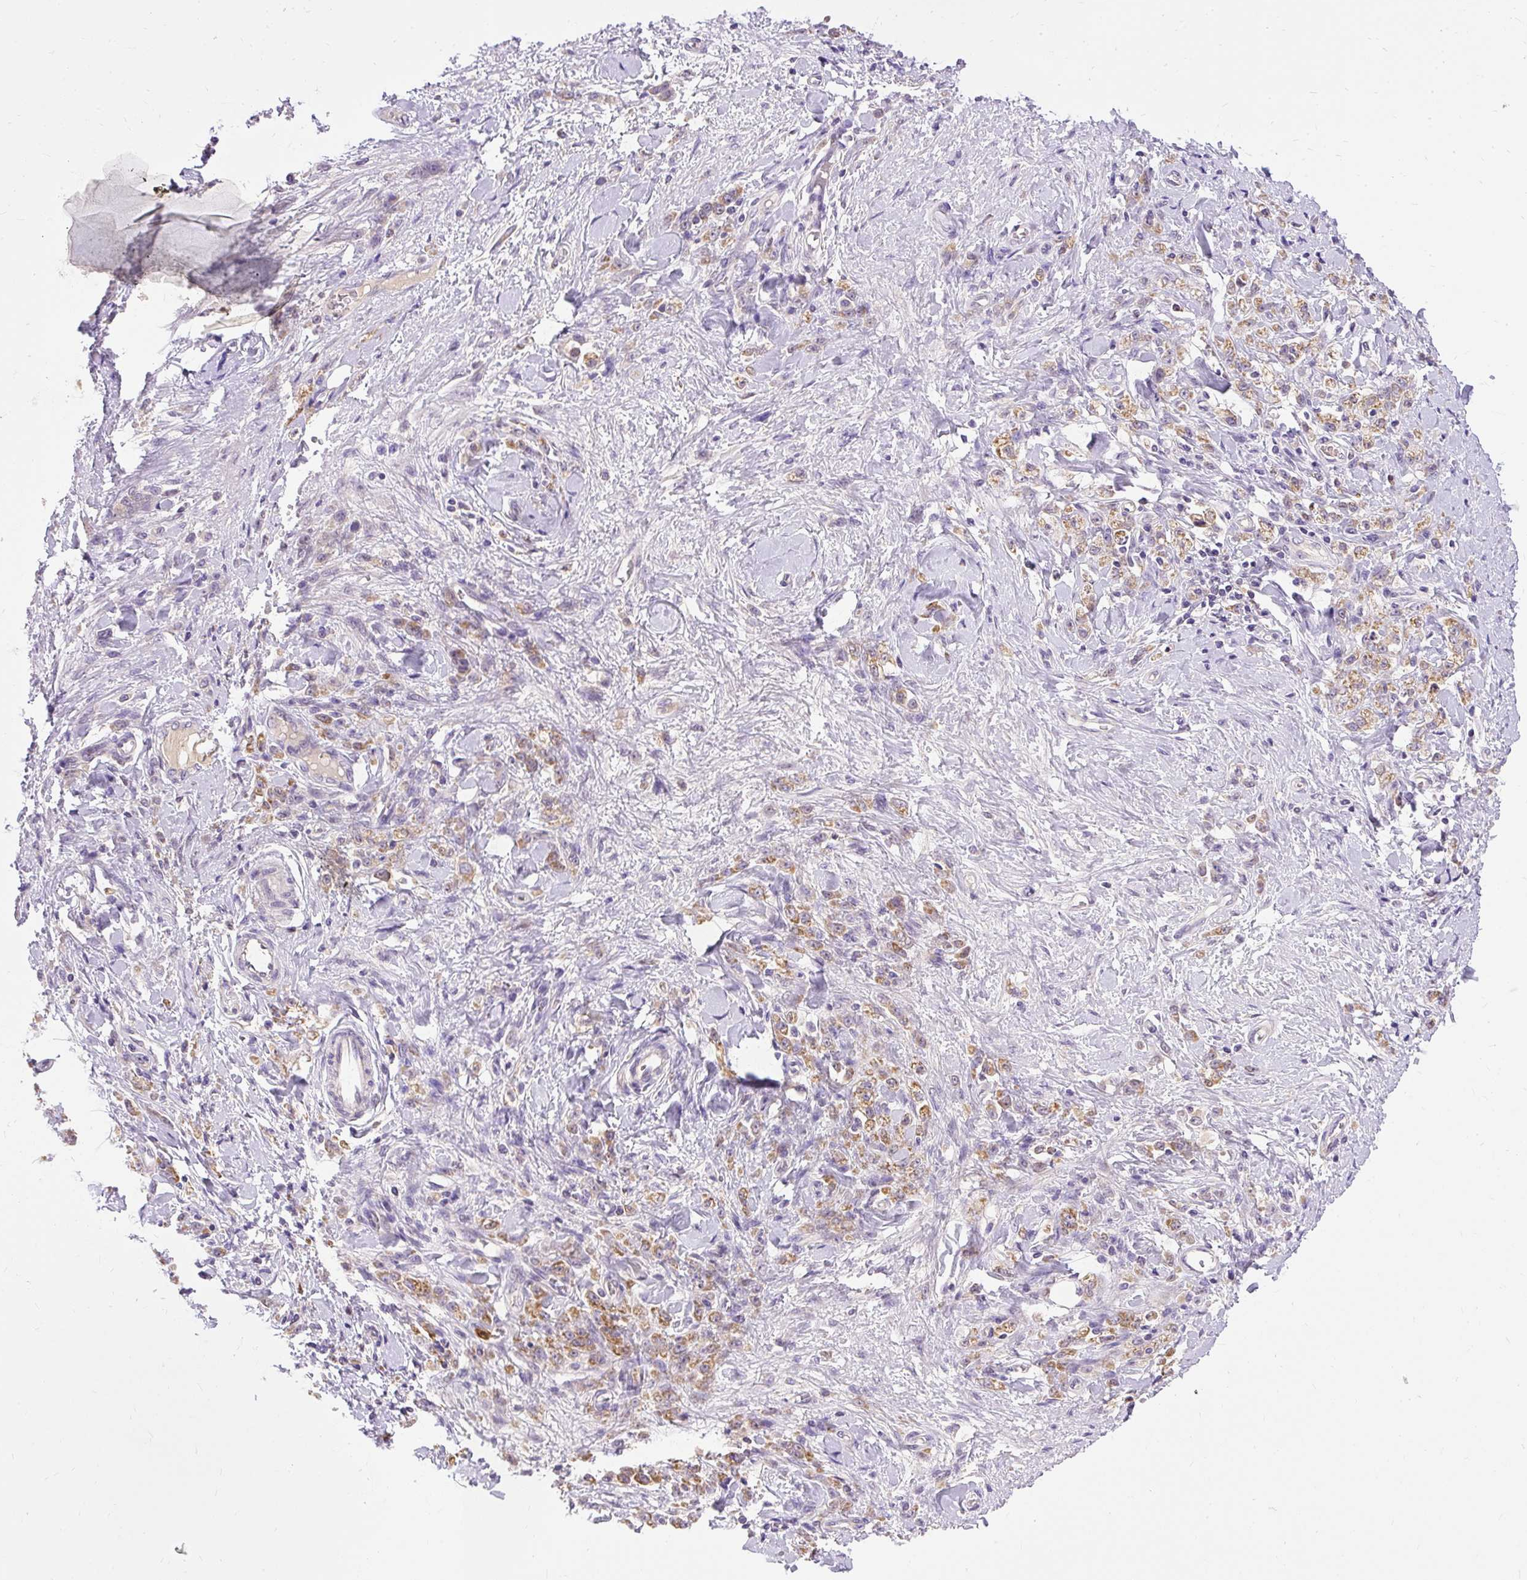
{"staining": {"intensity": "moderate", "quantity": ">75%", "location": "cytoplasmic/membranous"}, "tissue": "stomach cancer", "cell_type": "Tumor cells", "image_type": "cancer", "snomed": [{"axis": "morphology", "description": "Normal tissue, NOS"}, {"axis": "morphology", "description": "Adenocarcinoma, NOS"}, {"axis": "topography", "description": "Stomach"}], "caption": "Stomach adenocarcinoma tissue reveals moderate cytoplasmic/membranous staining in about >75% of tumor cells, visualized by immunohistochemistry. (Stains: DAB (3,3'-diaminobenzidine) in brown, nuclei in blue, Microscopy: brightfield microscopy at high magnification).", "gene": "CTTNBP2", "patient": {"sex": "male", "age": 82}}